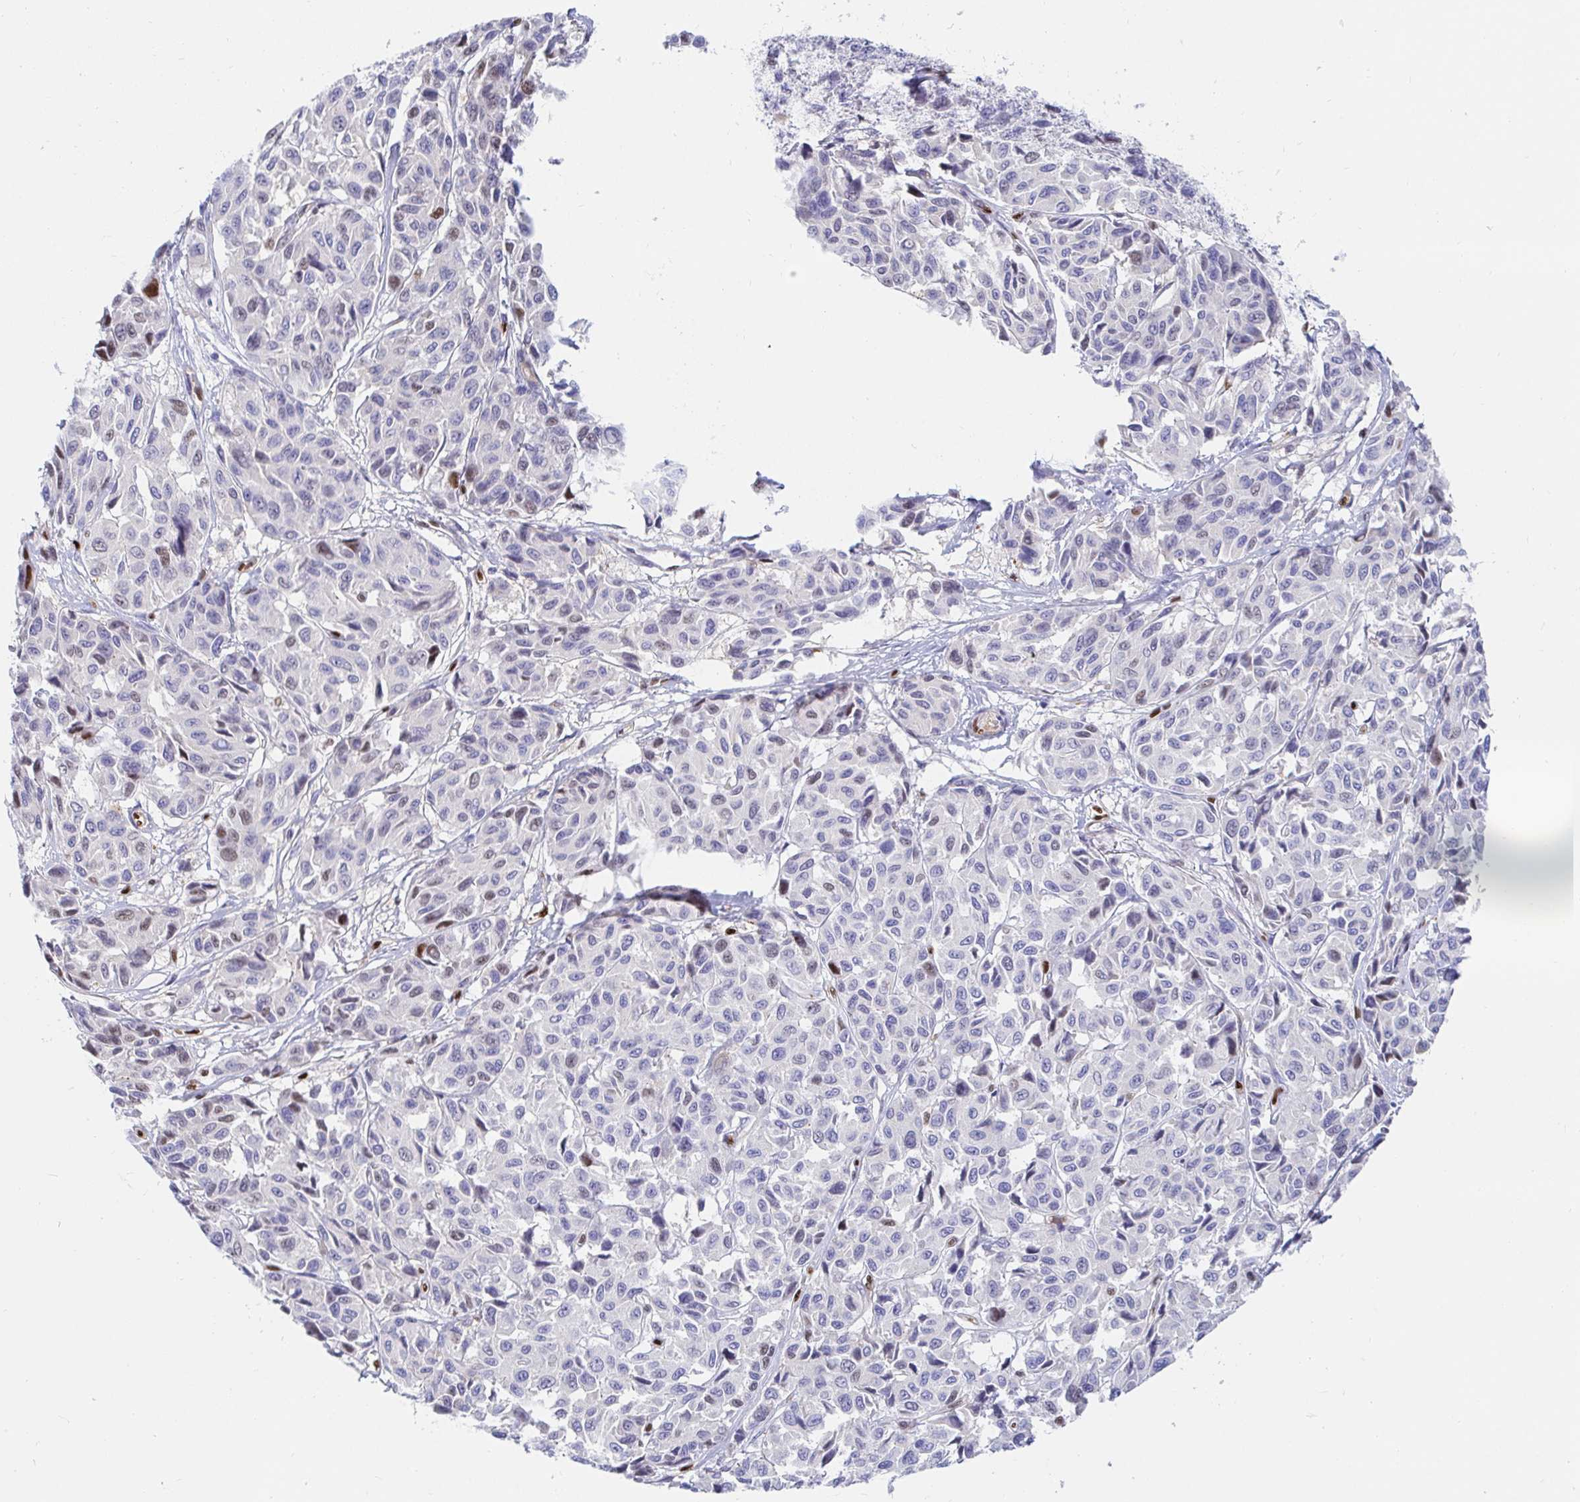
{"staining": {"intensity": "weak", "quantity": "<25%", "location": "cytoplasmic/membranous"}, "tissue": "melanoma", "cell_type": "Tumor cells", "image_type": "cancer", "snomed": [{"axis": "morphology", "description": "Malignant melanoma, NOS"}, {"axis": "topography", "description": "Skin"}], "caption": "Protein analysis of malignant melanoma shows no significant staining in tumor cells.", "gene": "HINFP", "patient": {"sex": "female", "age": 66}}